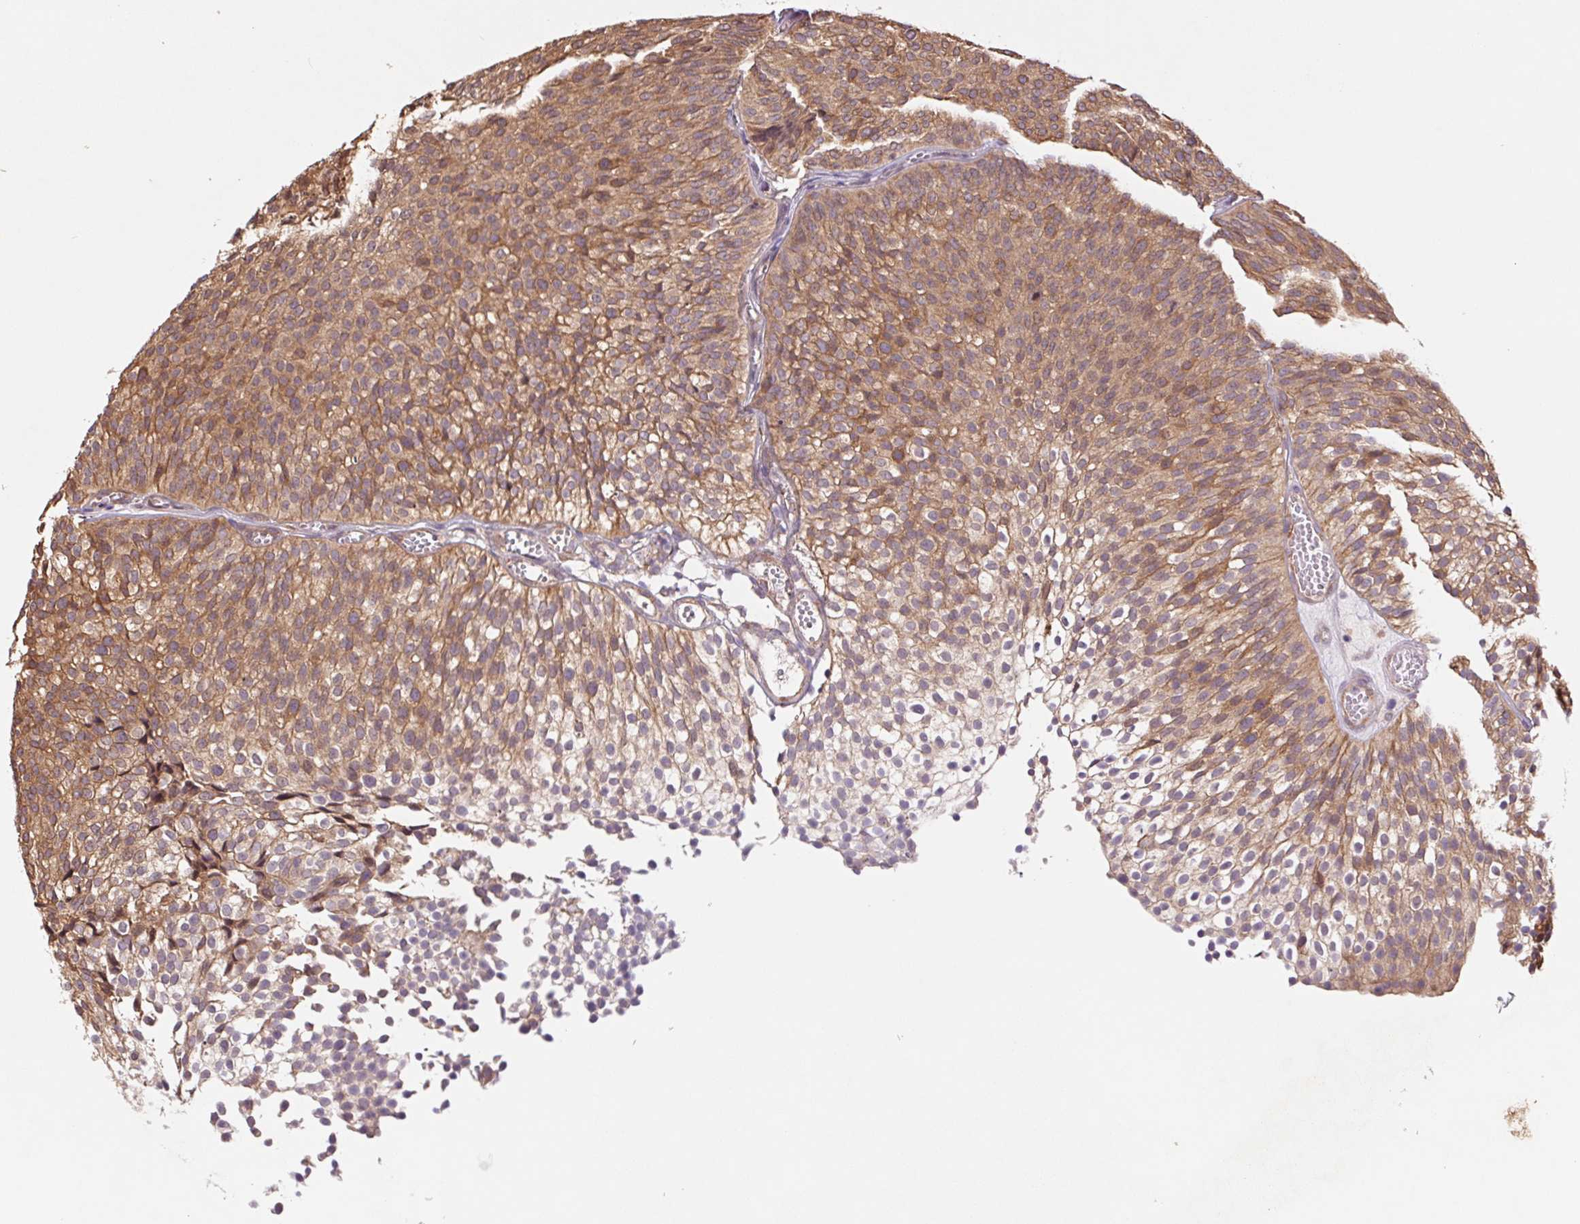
{"staining": {"intensity": "weak", "quantity": ">75%", "location": "cytoplasmic/membranous"}, "tissue": "urothelial cancer", "cell_type": "Tumor cells", "image_type": "cancer", "snomed": [{"axis": "morphology", "description": "Urothelial carcinoma, Low grade"}, {"axis": "topography", "description": "Urinary bladder"}], "caption": "The histopathology image demonstrates immunohistochemical staining of urothelial carcinoma (low-grade). There is weak cytoplasmic/membranous expression is seen in about >75% of tumor cells.", "gene": "RRM1", "patient": {"sex": "male", "age": 91}}